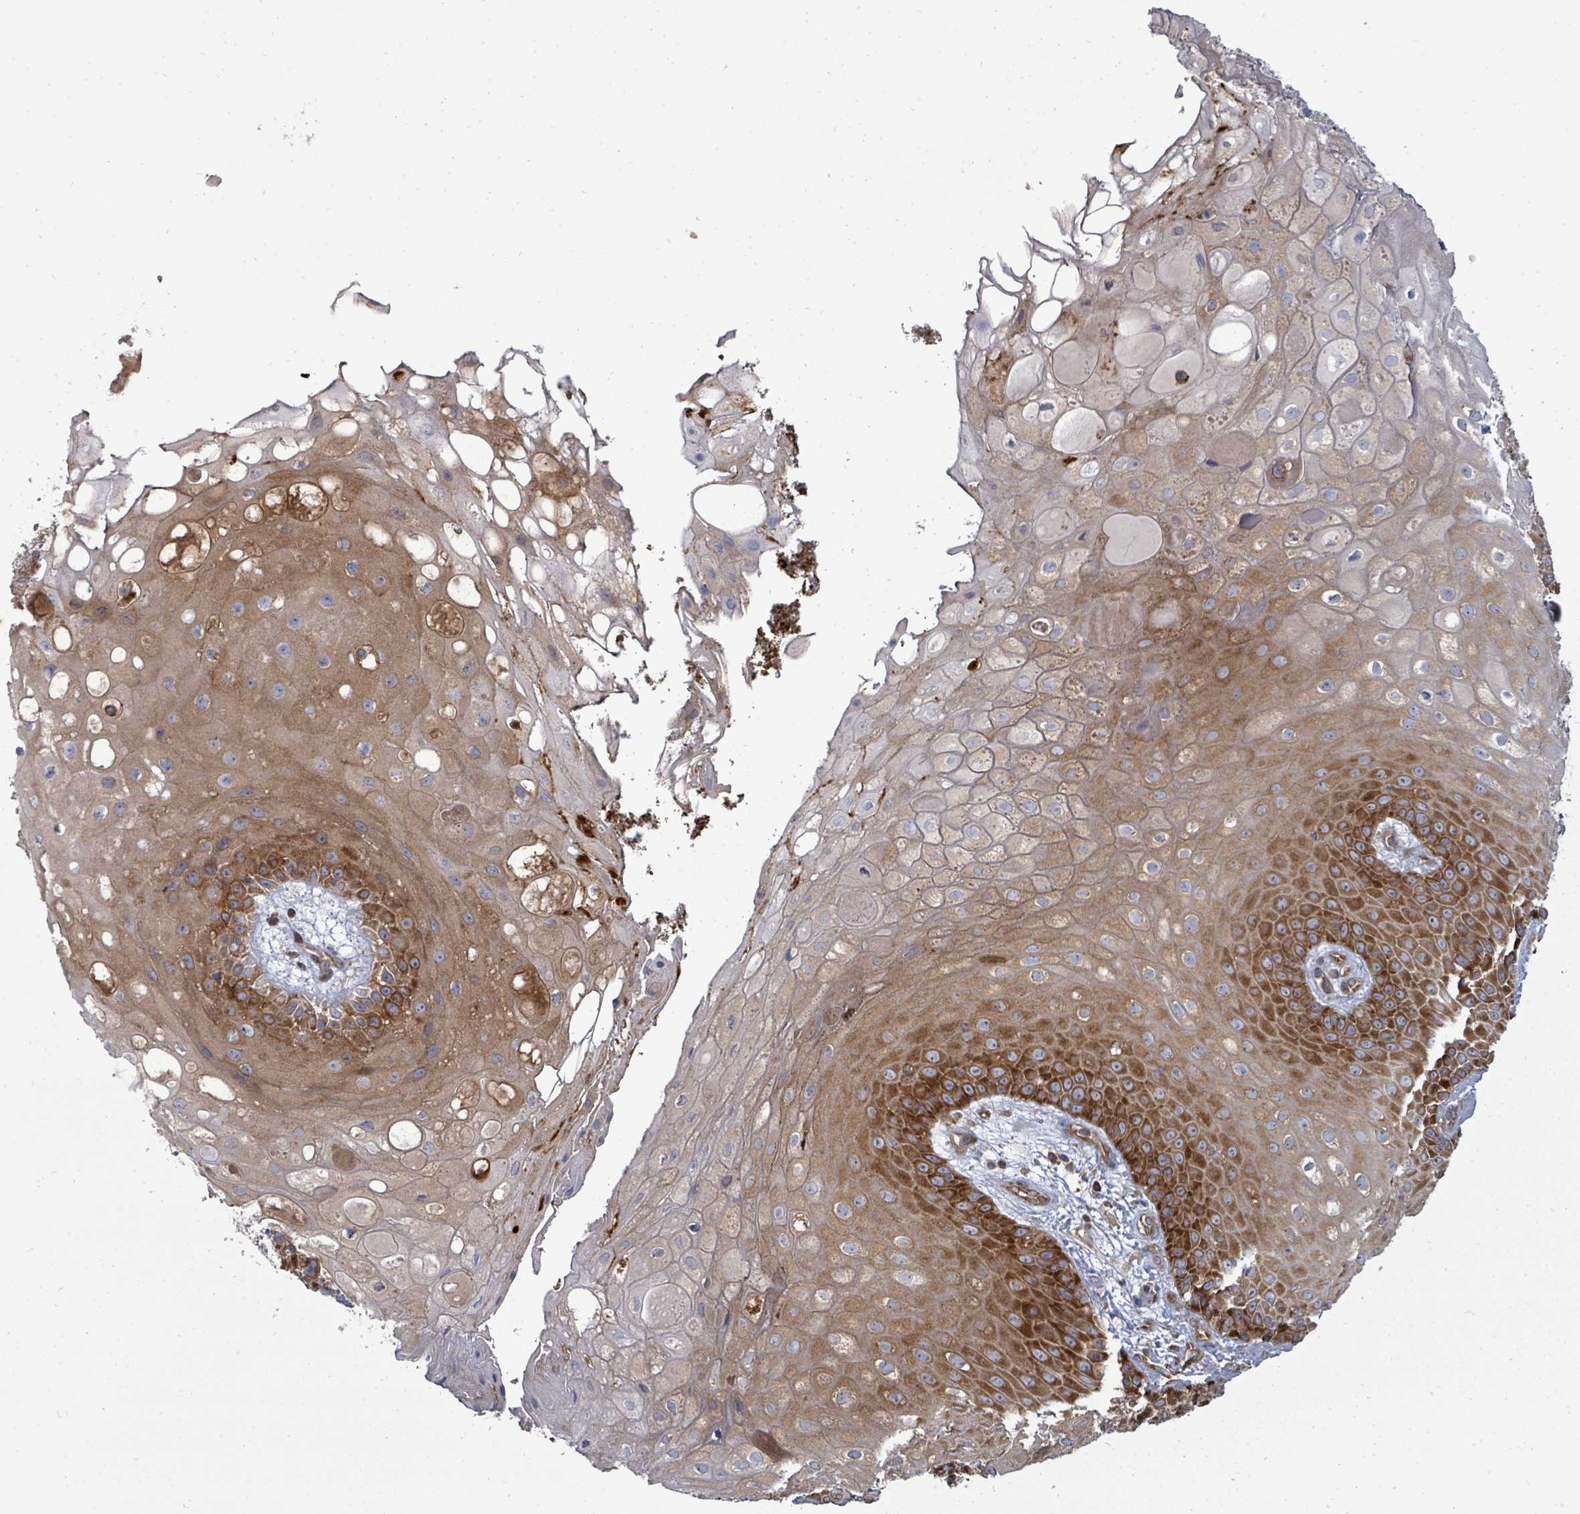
{"staining": {"intensity": "strong", "quantity": ">75%", "location": "cytoplasmic/membranous"}, "tissue": "skin", "cell_type": "Epidermal cells", "image_type": "normal", "snomed": [{"axis": "morphology", "description": "Normal tissue, NOS"}, {"axis": "topography", "description": "Anal"}], "caption": "An image of human skin stained for a protein demonstrates strong cytoplasmic/membranous brown staining in epidermal cells. The staining is performed using DAB (3,3'-diaminobenzidine) brown chromogen to label protein expression. The nuclei are counter-stained blue using hematoxylin.", "gene": "EIF3CL", "patient": {"sex": "male", "age": 80}}